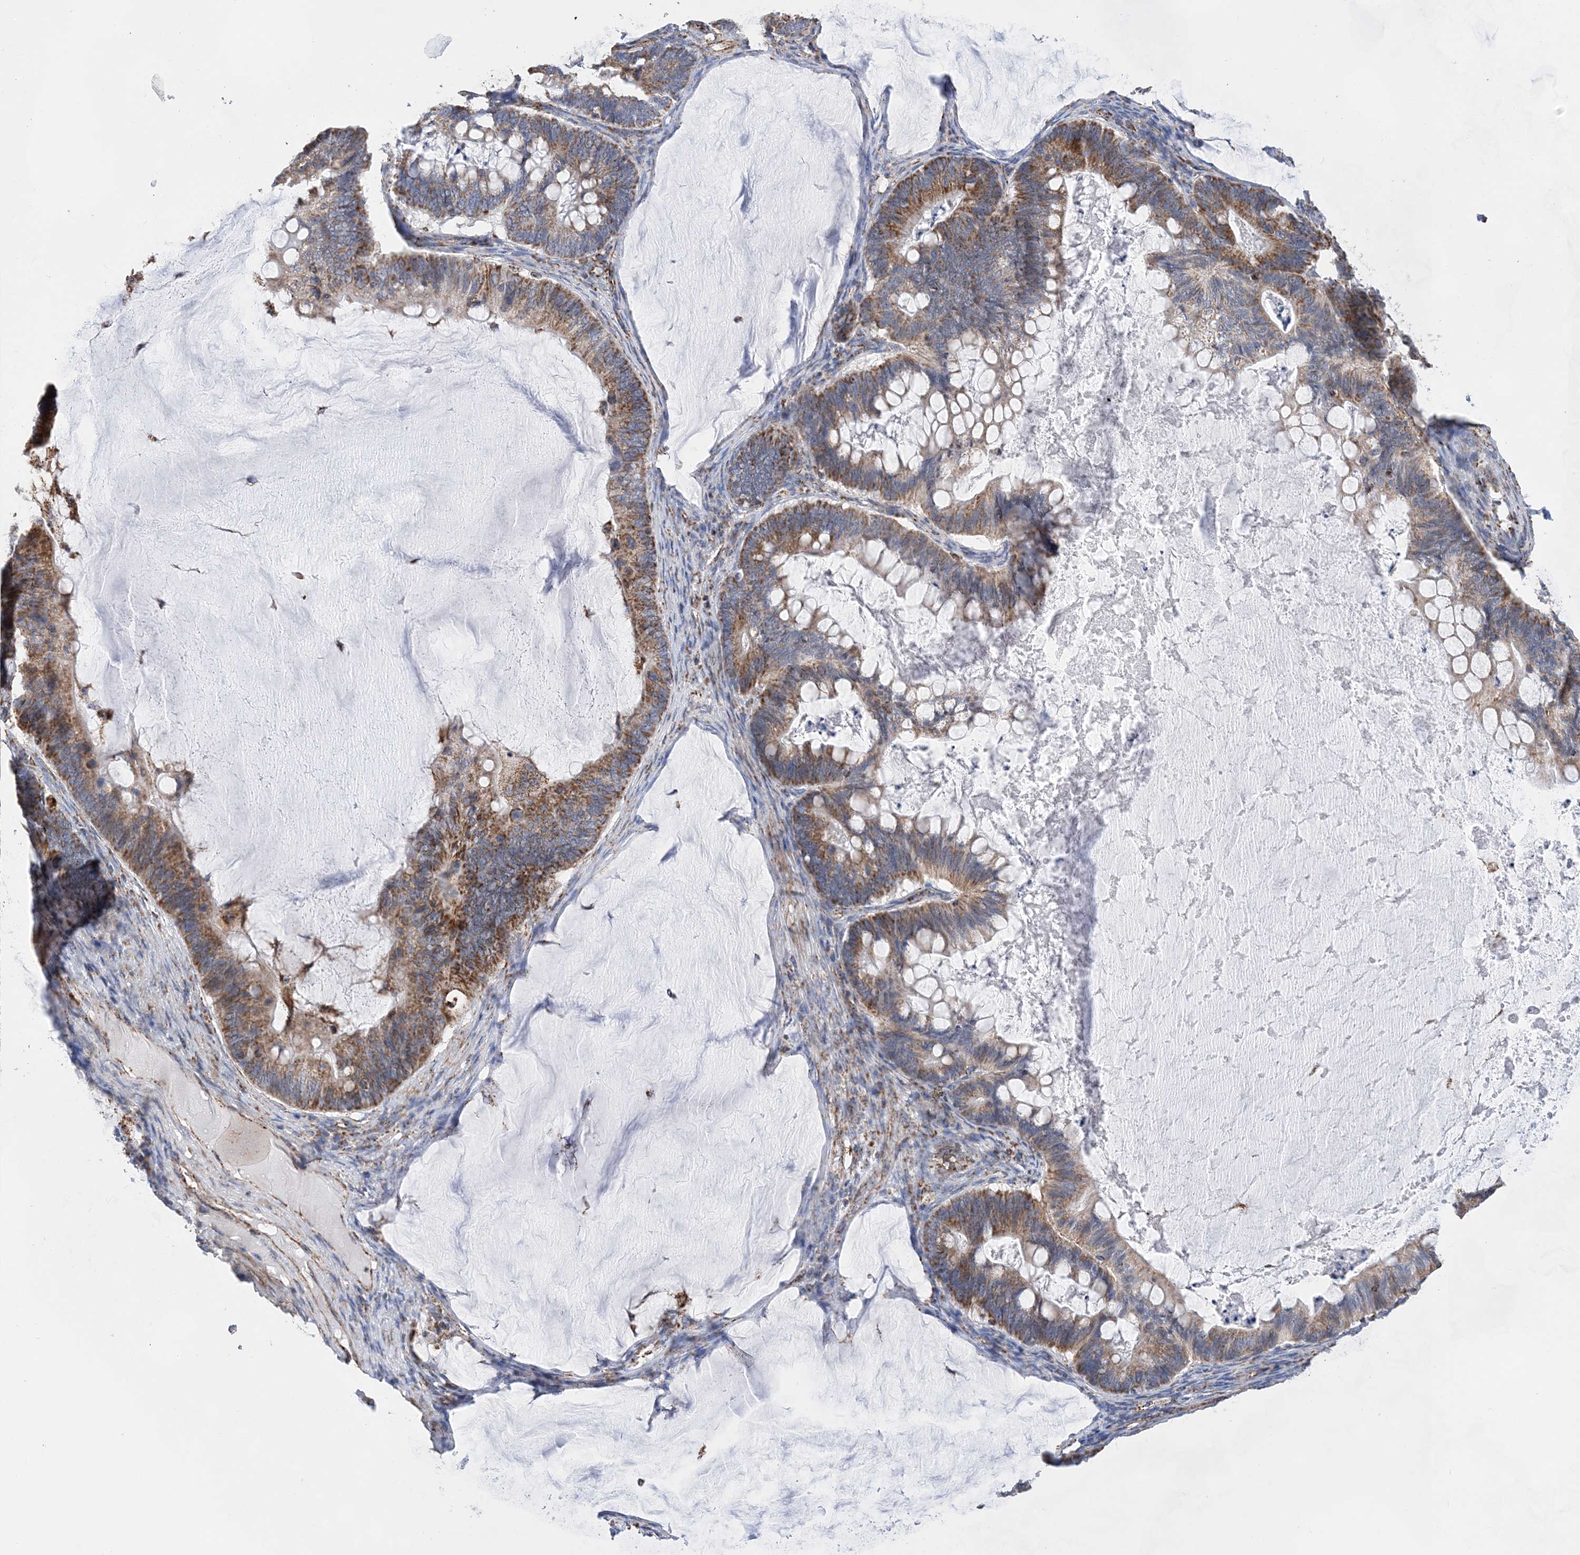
{"staining": {"intensity": "moderate", "quantity": ">75%", "location": "cytoplasmic/membranous"}, "tissue": "ovarian cancer", "cell_type": "Tumor cells", "image_type": "cancer", "snomed": [{"axis": "morphology", "description": "Cystadenocarcinoma, mucinous, NOS"}, {"axis": "topography", "description": "Ovary"}], "caption": "Ovarian cancer stained with a brown dye shows moderate cytoplasmic/membranous positive staining in about >75% of tumor cells.", "gene": "ACOT9", "patient": {"sex": "female", "age": 61}}